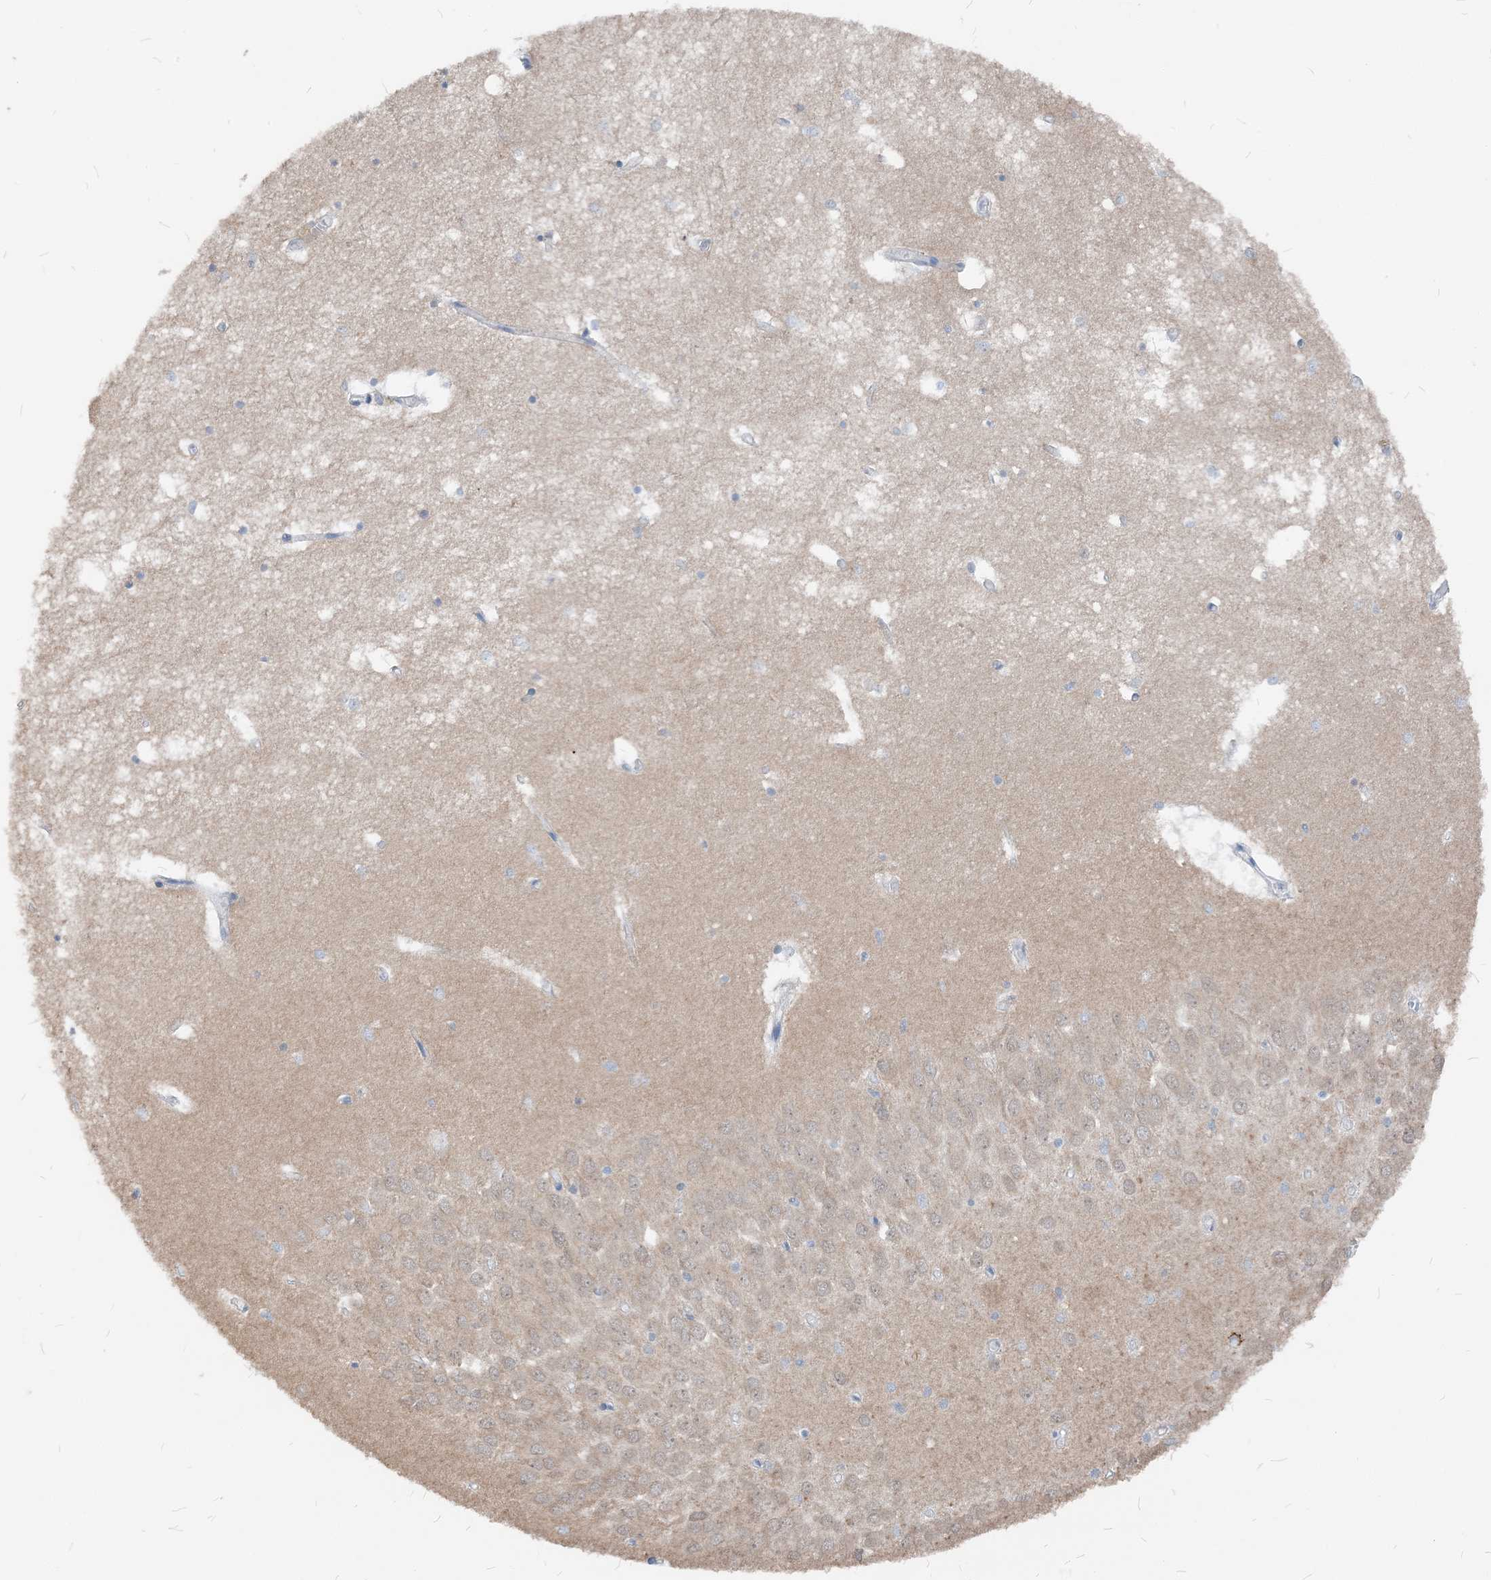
{"staining": {"intensity": "negative", "quantity": "none", "location": "none"}, "tissue": "hippocampus", "cell_type": "Glial cells", "image_type": "normal", "snomed": [{"axis": "morphology", "description": "Normal tissue, NOS"}, {"axis": "topography", "description": "Hippocampus"}], "caption": "DAB immunohistochemical staining of unremarkable hippocampus reveals no significant staining in glial cells. (Stains: DAB (3,3'-diaminobenzidine) immunohistochemistry with hematoxylin counter stain, Microscopy: brightfield microscopy at high magnification).", "gene": "NCOA7", "patient": {"sex": "male", "age": 70}}